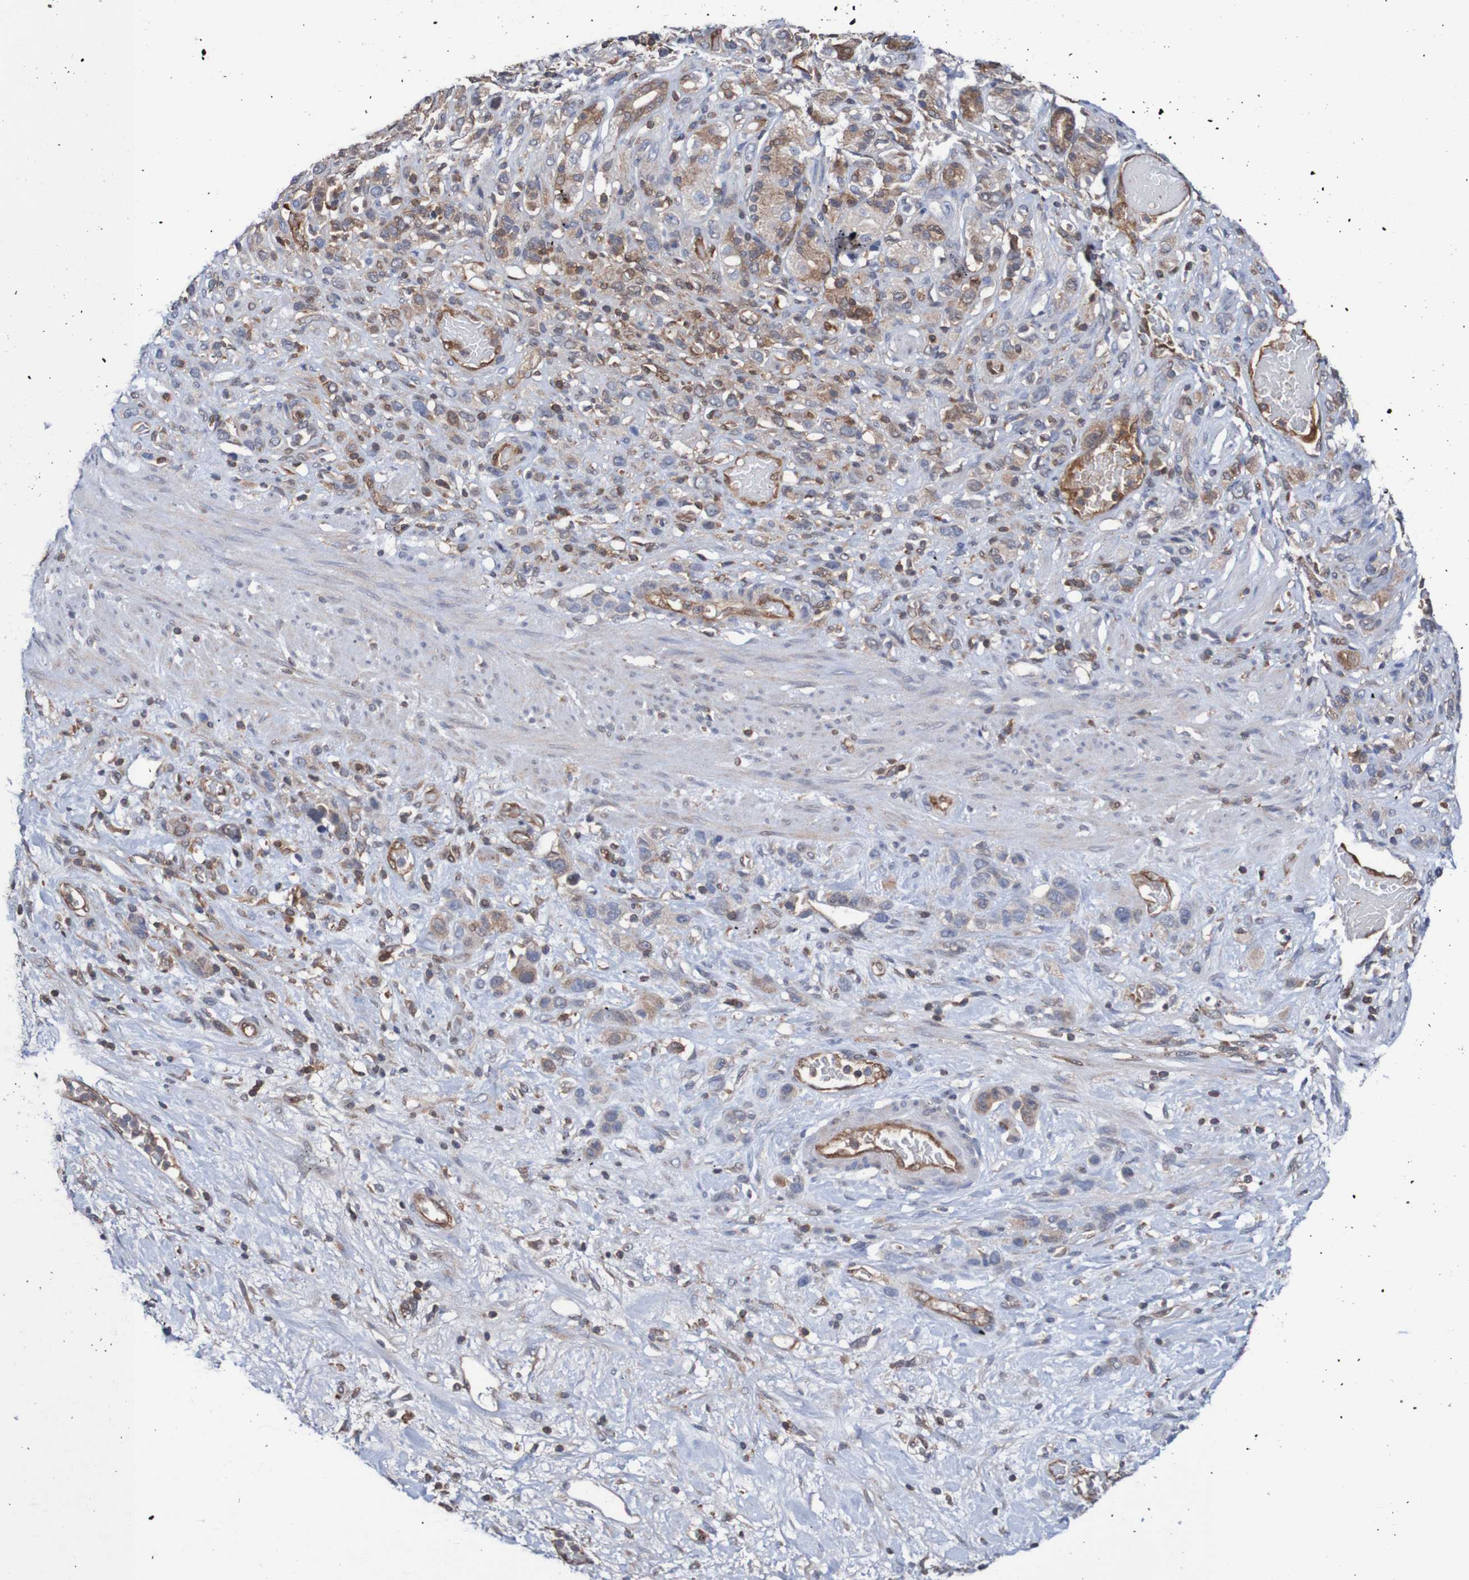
{"staining": {"intensity": "moderate", "quantity": "25%-75%", "location": "cytoplasmic/membranous"}, "tissue": "stomach cancer", "cell_type": "Tumor cells", "image_type": "cancer", "snomed": [{"axis": "morphology", "description": "Adenocarcinoma, NOS"}, {"axis": "morphology", "description": "Adenocarcinoma, High grade"}, {"axis": "topography", "description": "Stomach, upper"}, {"axis": "topography", "description": "Stomach, lower"}], "caption": "Protein staining by immunohistochemistry reveals moderate cytoplasmic/membranous staining in approximately 25%-75% of tumor cells in stomach cancer. Using DAB (brown) and hematoxylin (blue) stains, captured at high magnification using brightfield microscopy.", "gene": "RIGI", "patient": {"sex": "female", "age": 65}}